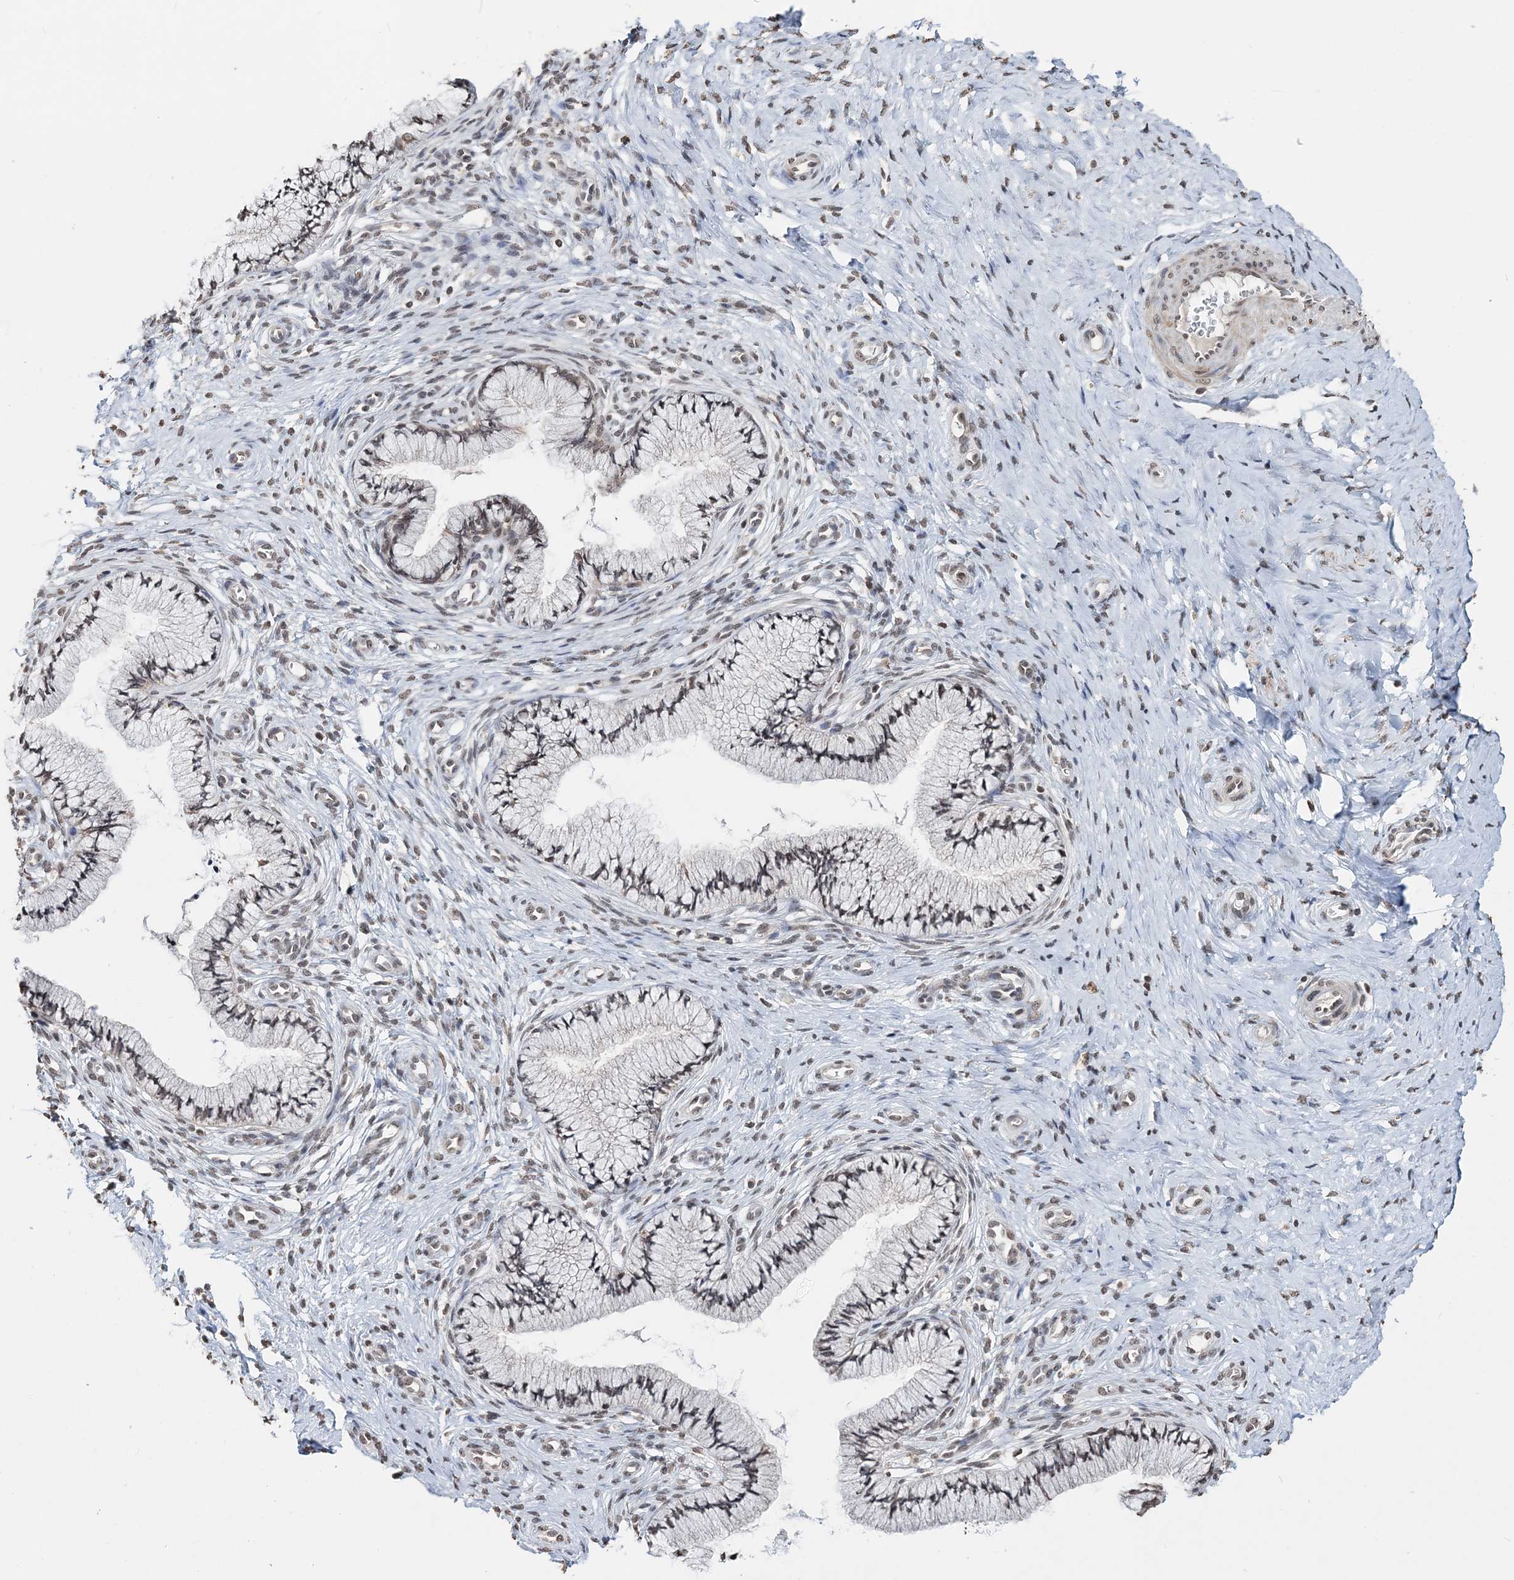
{"staining": {"intensity": "moderate", "quantity": "25%-75%", "location": "cytoplasmic/membranous,nuclear"}, "tissue": "cervix", "cell_type": "Glandular cells", "image_type": "normal", "snomed": [{"axis": "morphology", "description": "Normal tissue, NOS"}, {"axis": "topography", "description": "Cervix"}], "caption": "The micrograph reveals immunohistochemical staining of normal cervix. There is moderate cytoplasmic/membranous,nuclear expression is seen in approximately 25%-75% of glandular cells.", "gene": "SOWAHB", "patient": {"sex": "female", "age": 36}}